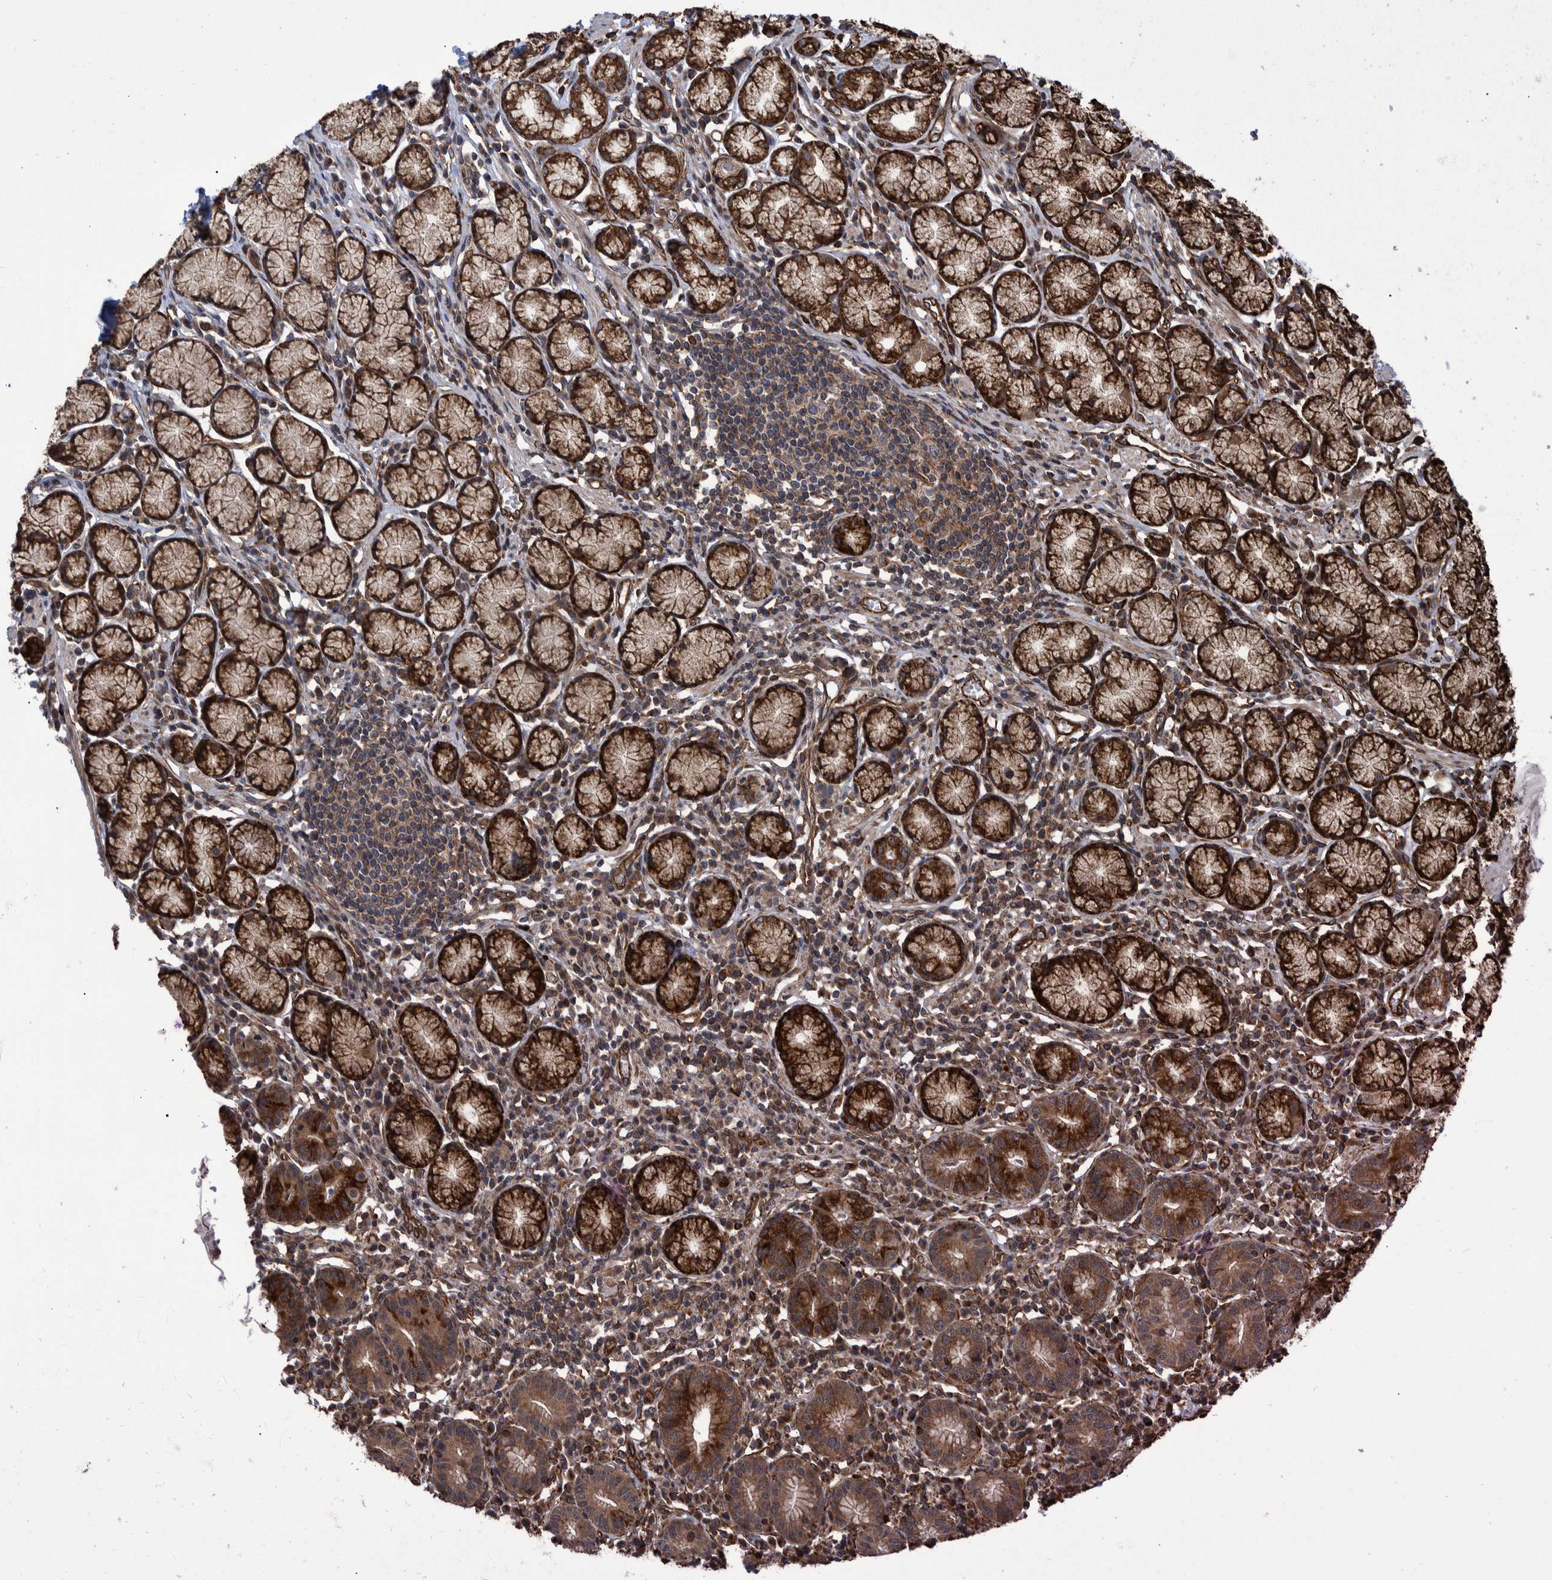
{"staining": {"intensity": "strong", "quantity": ">75%", "location": "cytoplasmic/membranous"}, "tissue": "stomach", "cell_type": "Glandular cells", "image_type": "normal", "snomed": [{"axis": "morphology", "description": "Normal tissue, NOS"}, {"axis": "topography", "description": "Stomach"}], "caption": "Glandular cells reveal high levels of strong cytoplasmic/membranous expression in about >75% of cells in benign stomach.", "gene": "TNFRSF10B", "patient": {"sex": "male", "age": 55}}